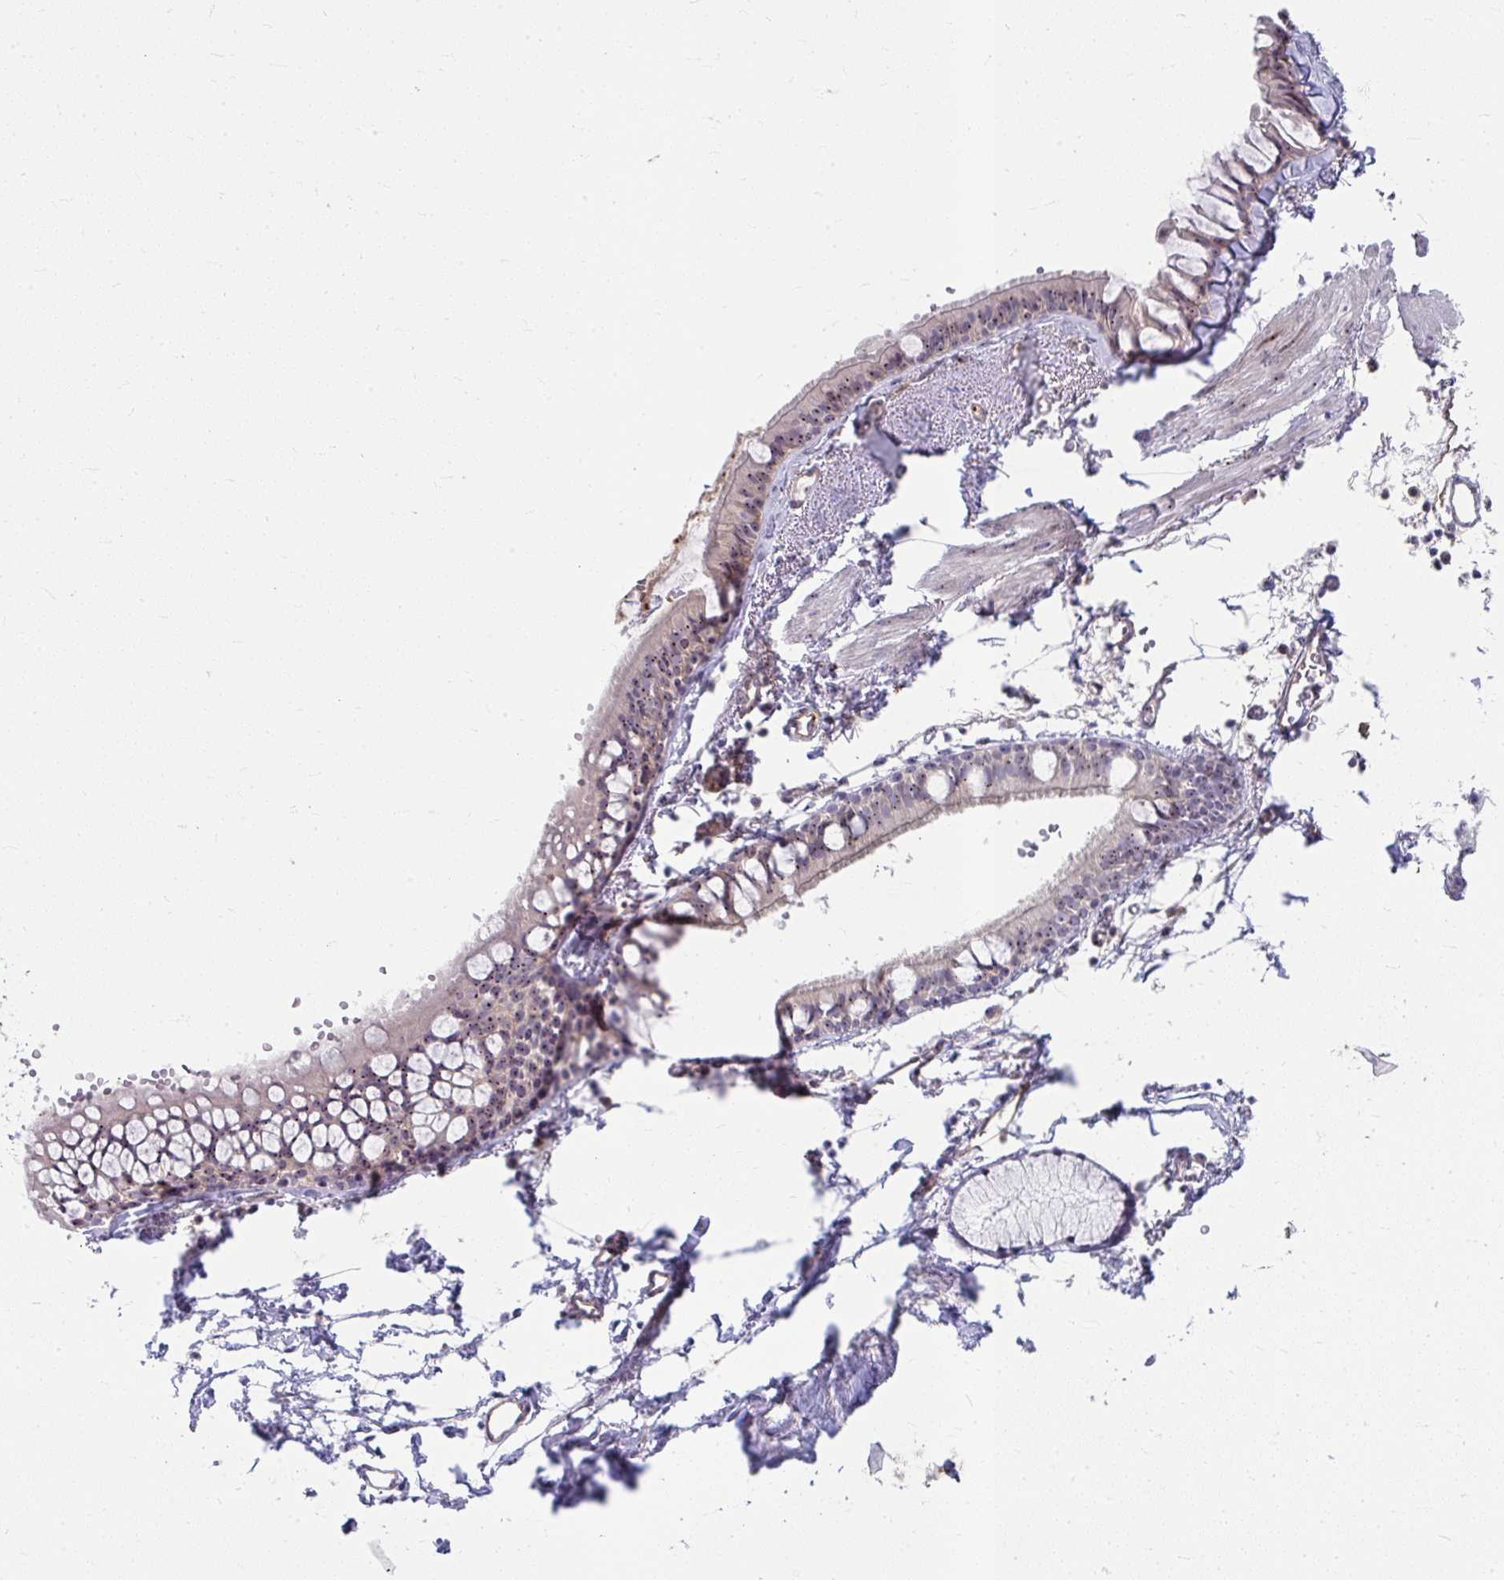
{"staining": {"intensity": "moderate", "quantity": ">75%", "location": "nuclear"}, "tissue": "bronchus", "cell_type": "Respiratory epithelial cells", "image_type": "normal", "snomed": [{"axis": "morphology", "description": "Normal tissue, NOS"}, {"axis": "topography", "description": "Cartilage tissue"}, {"axis": "topography", "description": "Bronchus"}, {"axis": "topography", "description": "Peripheral nerve tissue"}], "caption": "IHC photomicrograph of unremarkable bronchus stained for a protein (brown), which shows medium levels of moderate nuclear staining in approximately >75% of respiratory epithelial cells.", "gene": "MUS81", "patient": {"sex": "female", "age": 59}}